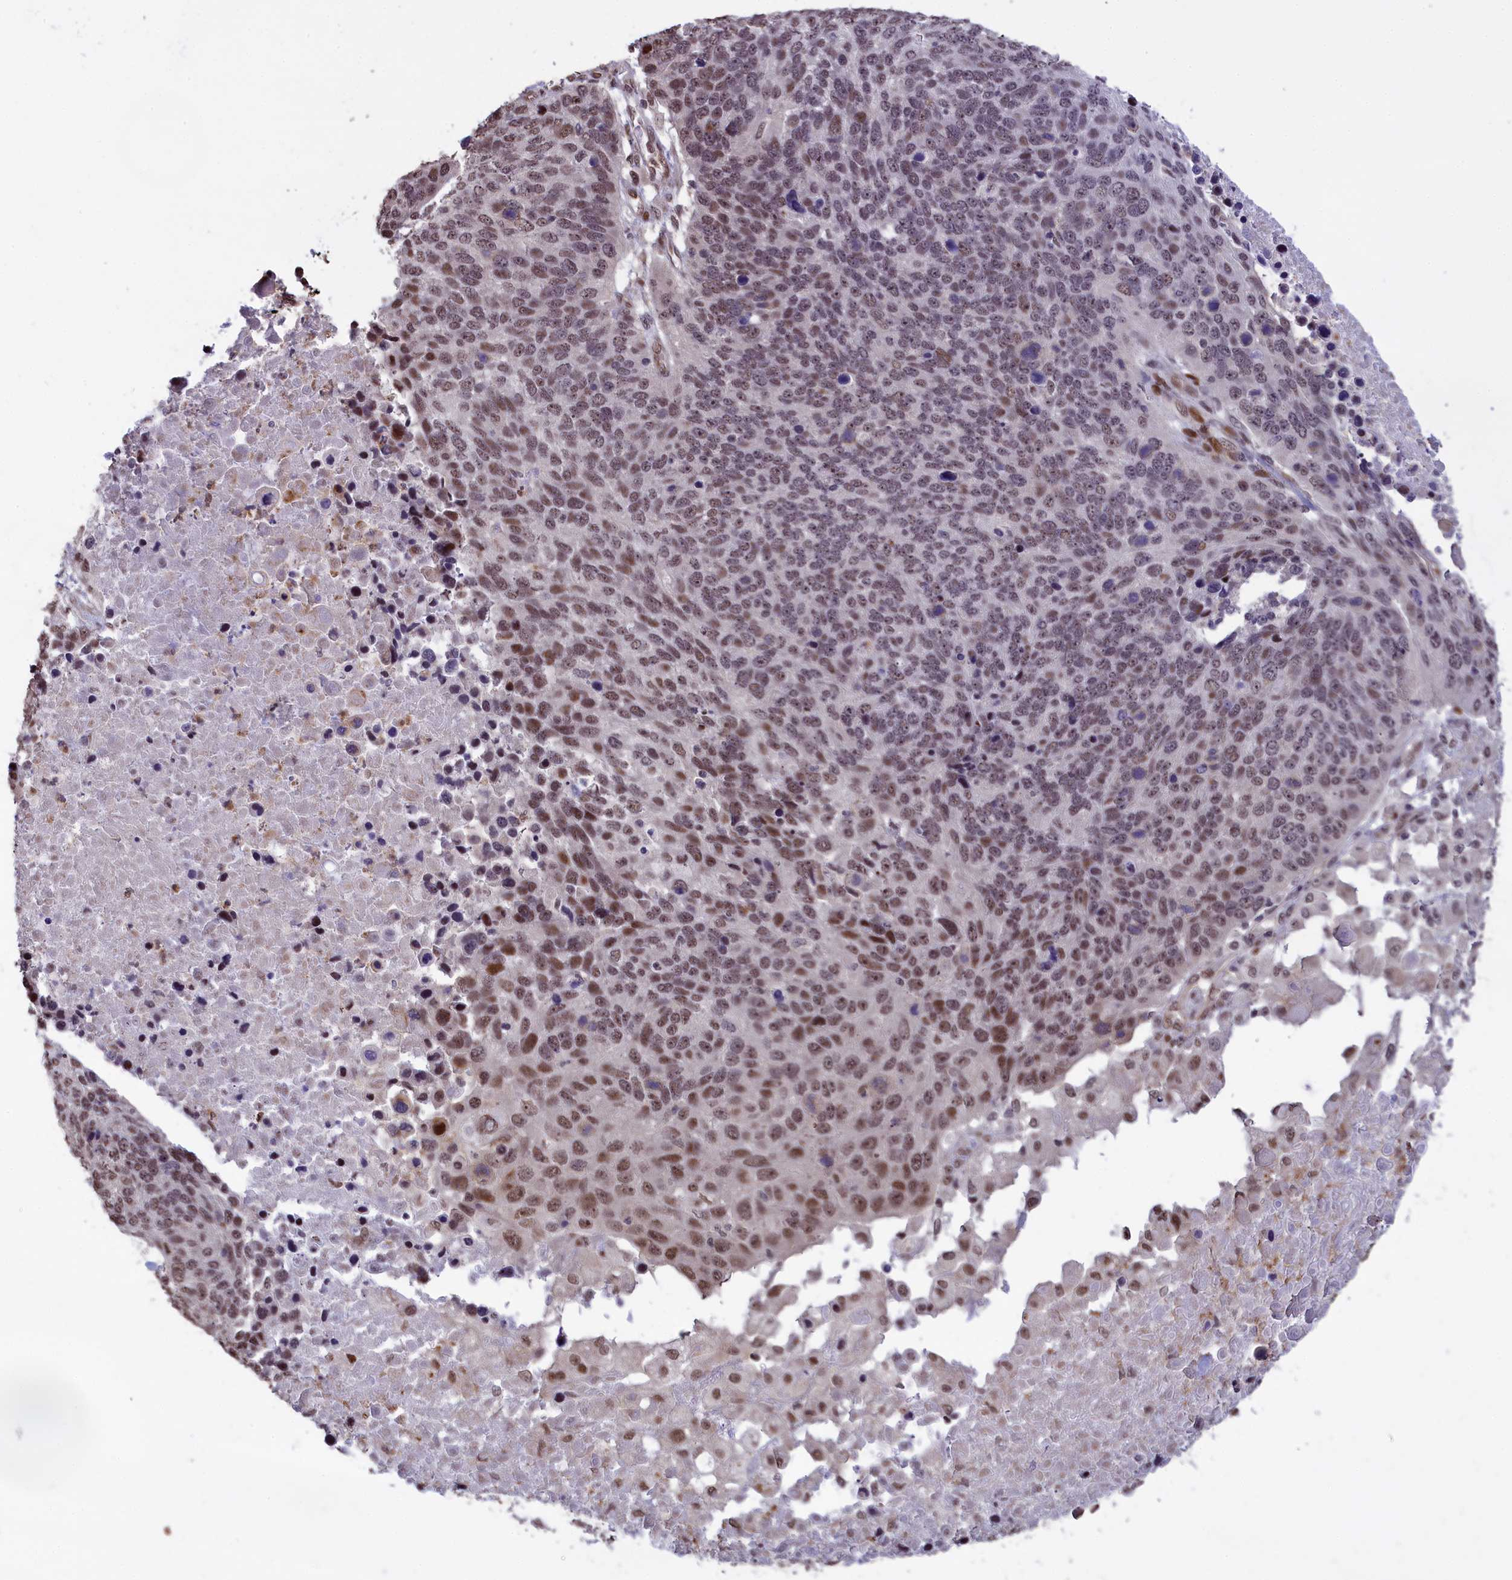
{"staining": {"intensity": "moderate", "quantity": ">75%", "location": "nuclear"}, "tissue": "lung cancer", "cell_type": "Tumor cells", "image_type": "cancer", "snomed": [{"axis": "morphology", "description": "Normal tissue, NOS"}, {"axis": "morphology", "description": "Squamous cell carcinoma, NOS"}, {"axis": "topography", "description": "Lymph node"}, {"axis": "topography", "description": "Lung"}], "caption": "Immunohistochemistry (IHC) micrograph of neoplastic tissue: human lung squamous cell carcinoma stained using immunohistochemistry reveals medium levels of moderate protein expression localized specifically in the nuclear of tumor cells, appearing as a nuclear brown color.", "gene": "RELB", "patient": {"sex": "male", "age": 66}}